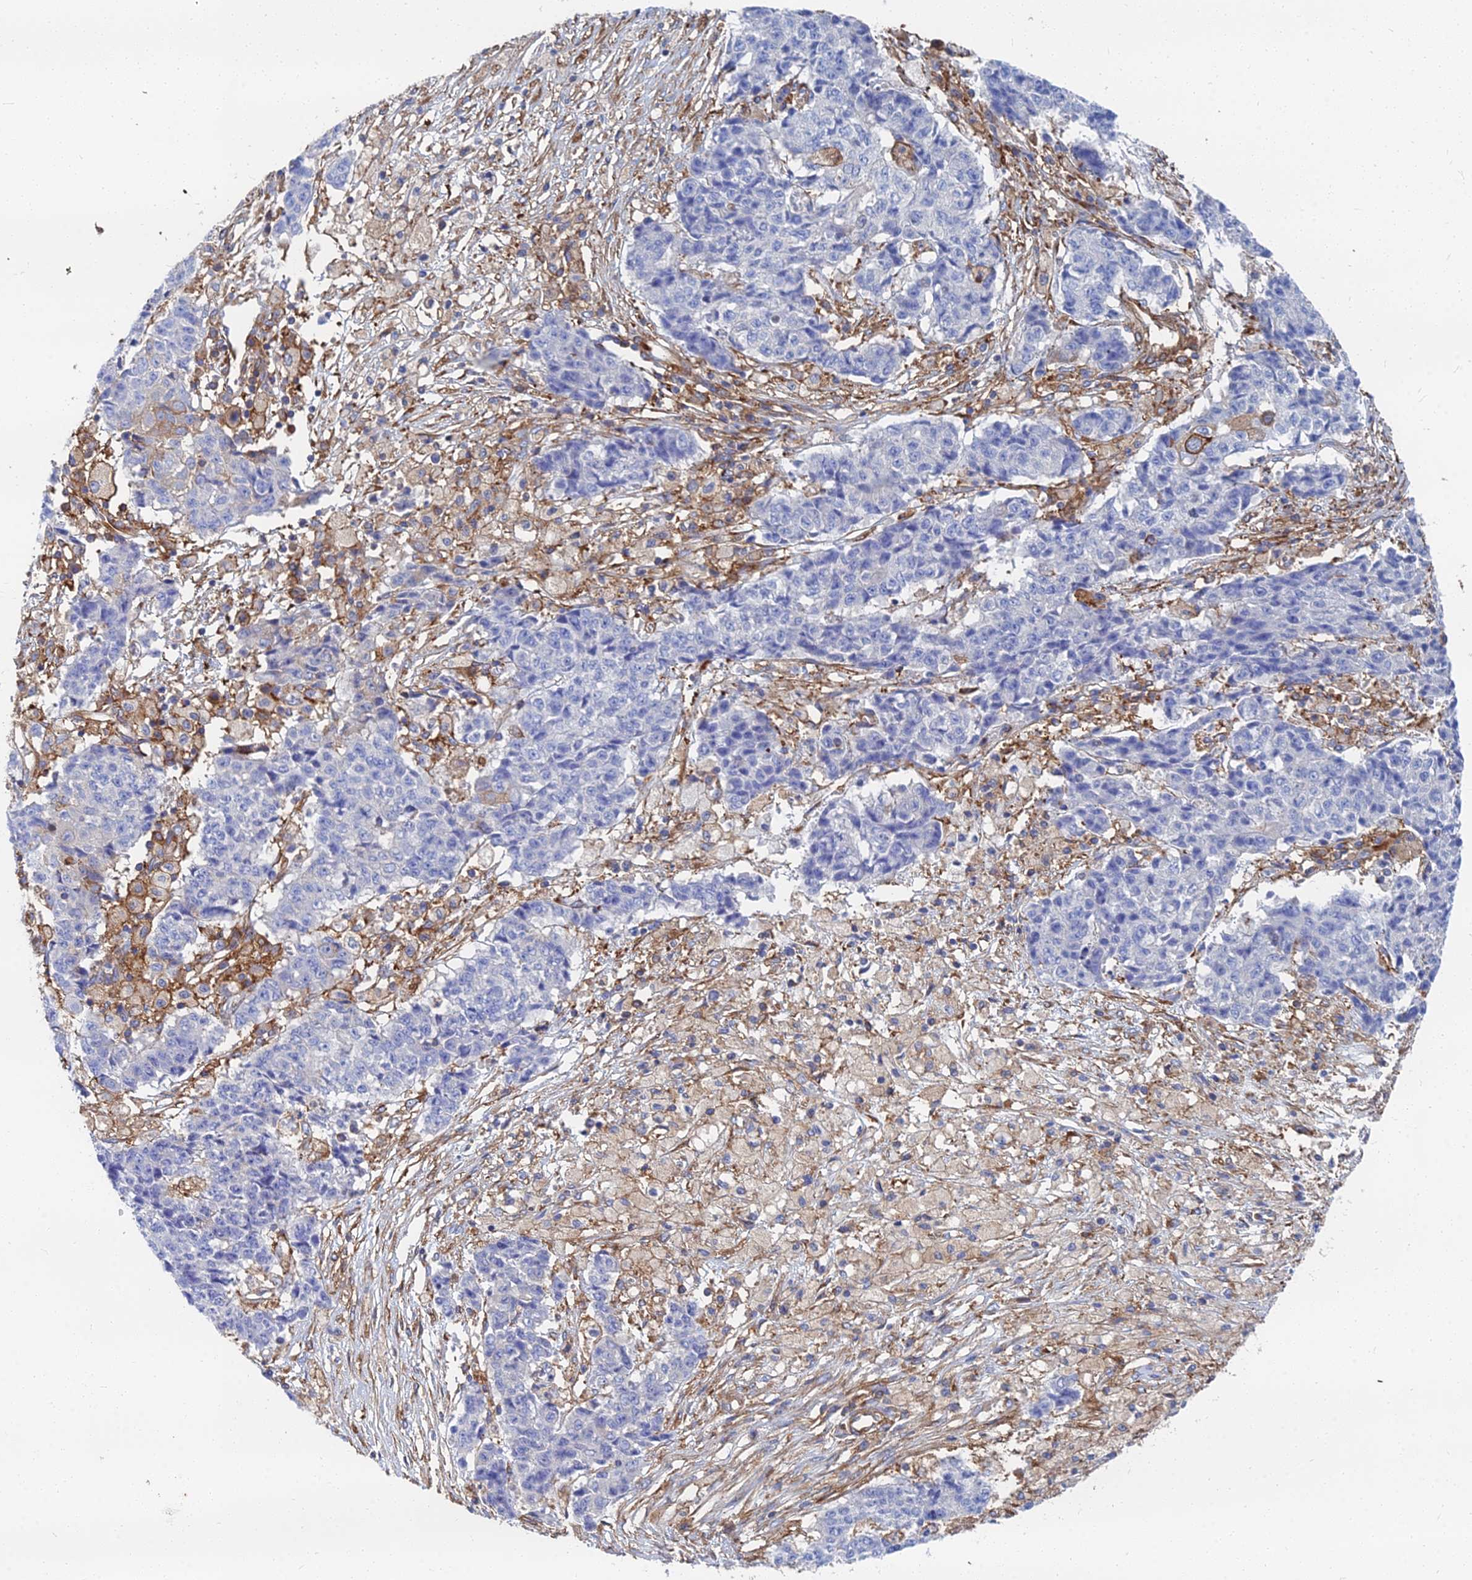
{"staining": {"intensity": "negative", "quantity": "none", "location": "none"}, "tissue": "ovarian cancer", "cell_type": "Tumor cells", "image_type": "cancer", "snomed": [{"axis": "morphology", "description": "Carcinoma, endometroid"}, {"axis": "topography", "description": "Ovary"}], "caption": "This is an immunohistochemistry photomicrograph of ovarian endometroid carcinoma. There is no staining in tumor cells.", "gene": "GPR42", "patient": {"sex": "female", "age": 42}}